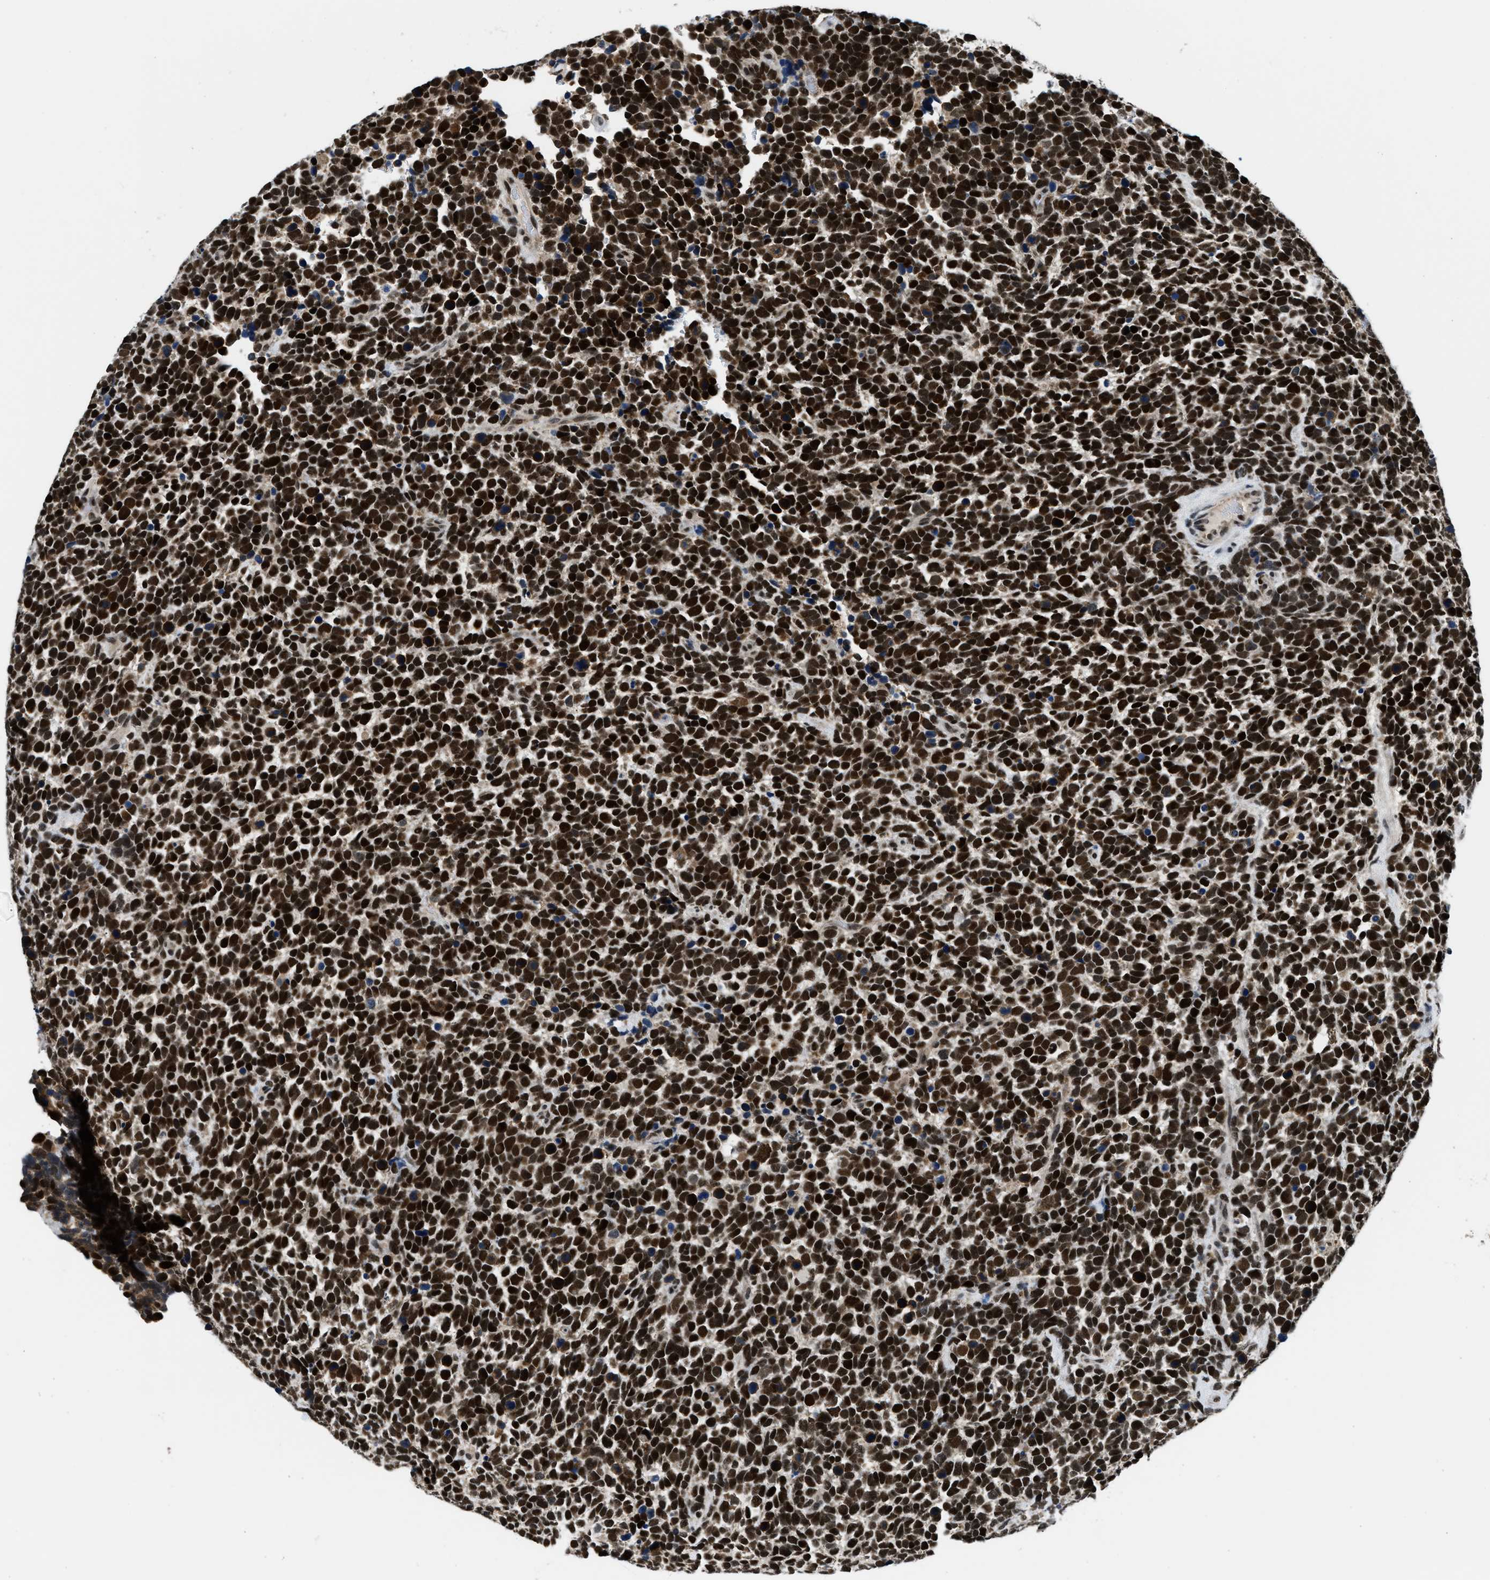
{"staining": {"intensity": "strong", "quantity": ">75%", "location": "nuclear"}, "tissue": "urothelial cancer", "cell_type": "Tumor cells", "image_type": "cancer", "snomed": [{"axis": "morphology", "description": "Urothelial carcinoma, High grade"}, {"axis": "topography", "description": "Urinary bladder"}], "caption": "This image displays immunohistochemistry staining of urothelial cancer, with high strong nuclear staining in approximately >75% of tumor cells.", "gene": "KDM3B", "patient": {"sex": "female", "age": 82}}